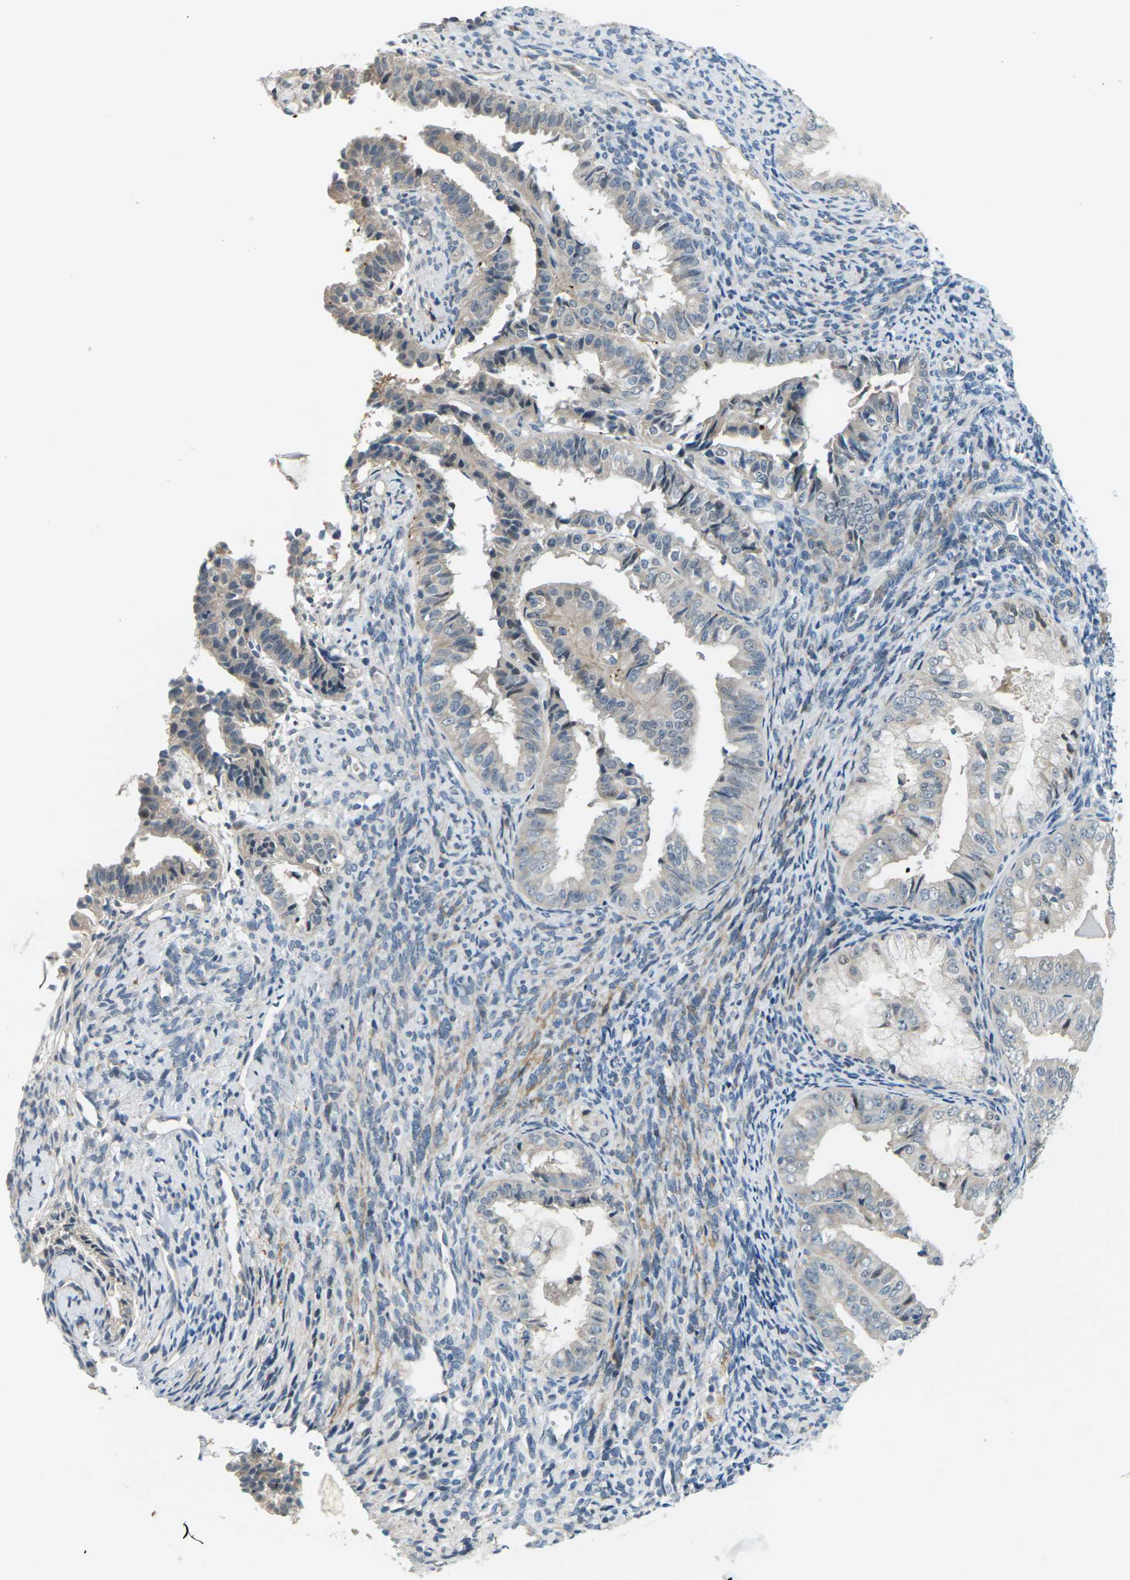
{"staining": {"intensity": "weak", "quantity": "<25%", "location": "cytoplasmic/membranous"}, "tissue": "endometrial cancer", "cell_type": "Tumor cells", "image_type": "cancer", "snomed": [{"axis": "morphology", "description": "Adenocarcinoma, NOS"}, {"axis": "topography", "description": "Endometrium"}], "caption": "High magnification brightfield microscopy of endometrial cancer stained with DAB (brown) and counterstained with hematoxylin (blue): tumor cells show no significant positivity.", "gene": "SLC13A3", "patient": {"sex": "female", "age": 63}}